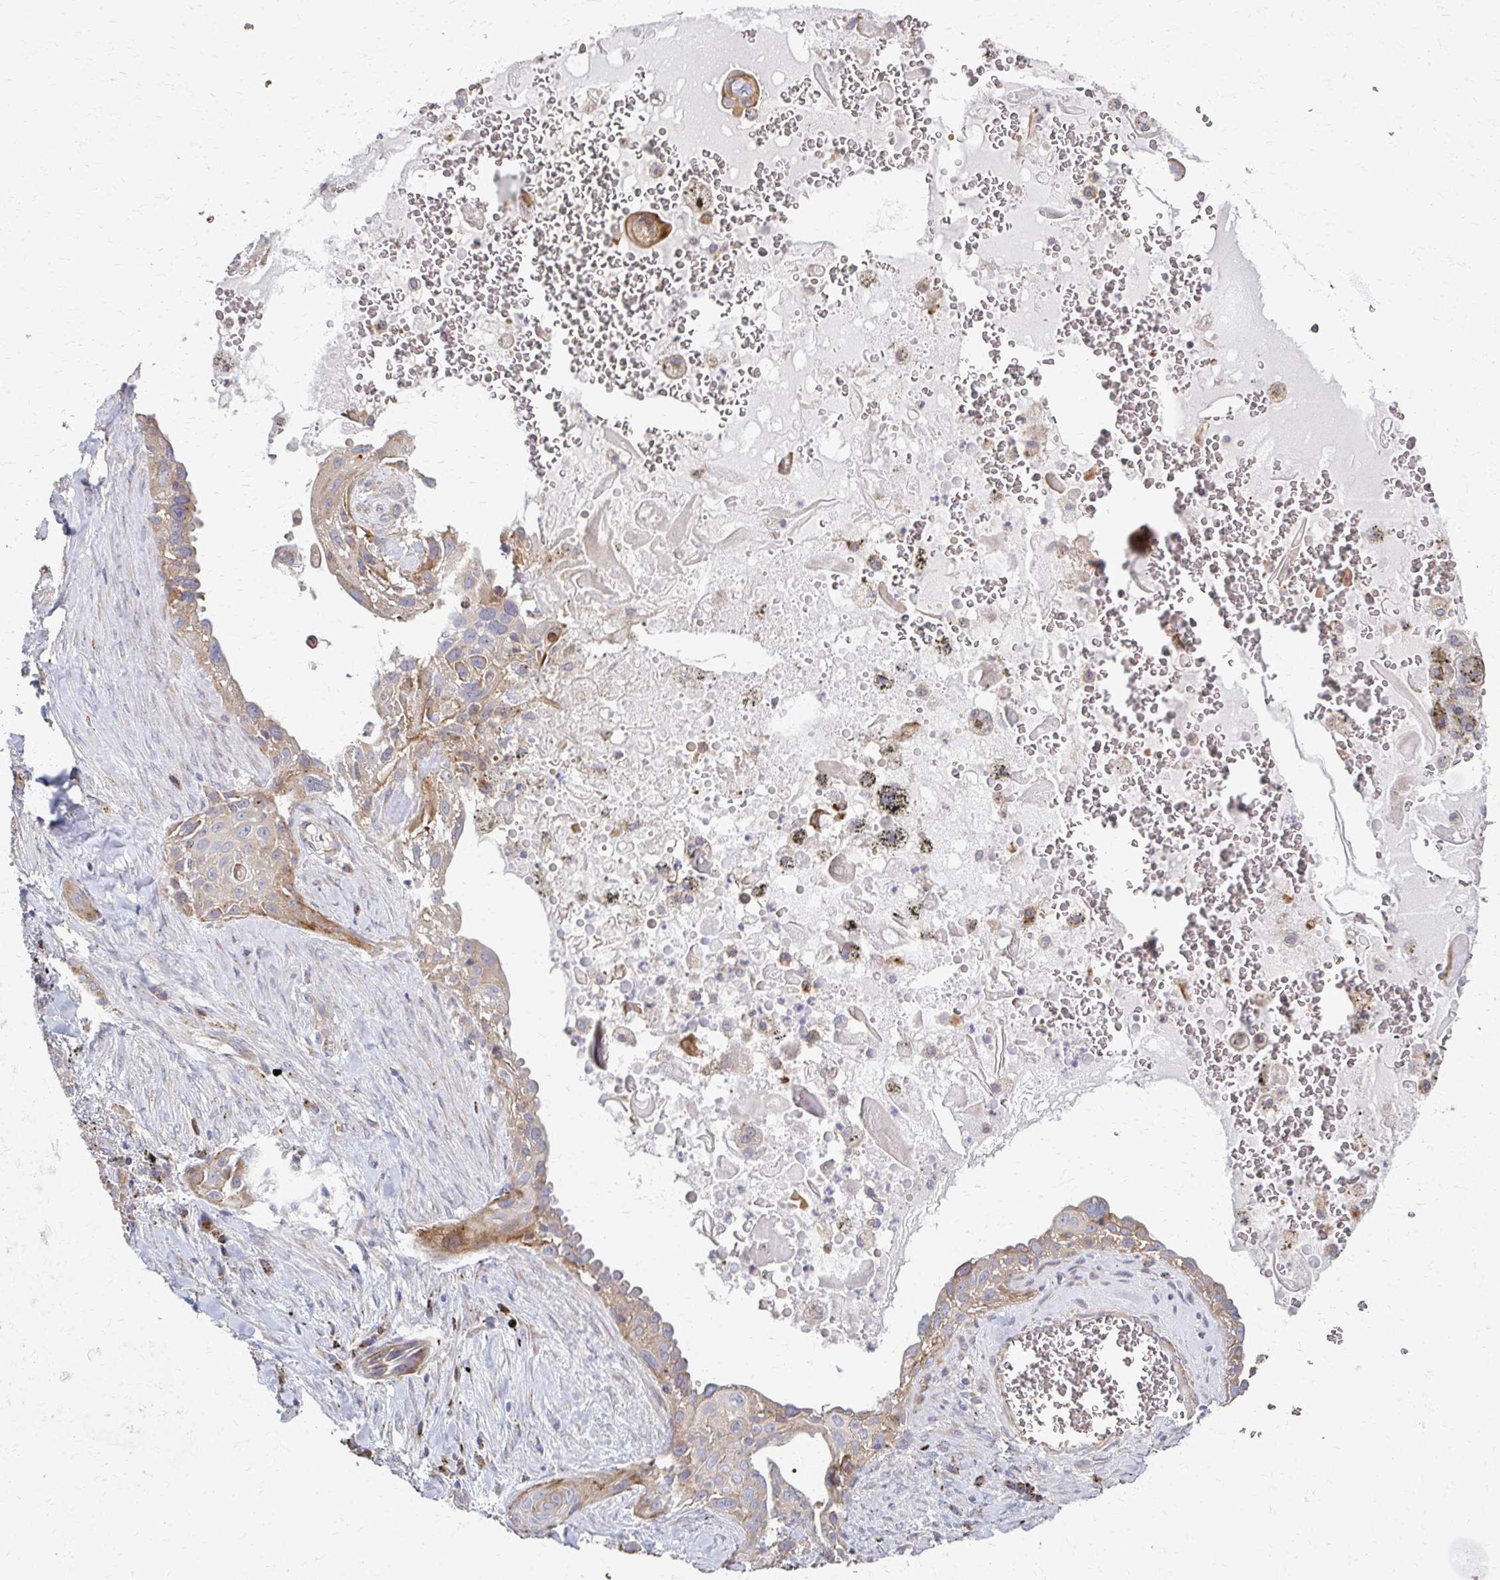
{"staining": {"intensity": "weak", "quantity": ">75%", "location": "cytoplasmic/membranous"}, "tissue": "lung cancer", "cell_type": "Tumor cells", "image_type": "cancer", "snomed": [{"axis": "morphology", "description": "Squamous cell carcinoma, NOS"}, {"axis": "topography", "description": "Lung"}], "caption": "Squamous cell carcinoma (lung) tissue exhibits weak cytoplasmic/membranous positivity in approximately >75% of tumor cells", "gene": "SKA2", "patient": {"sex": "male", "age": 79}}